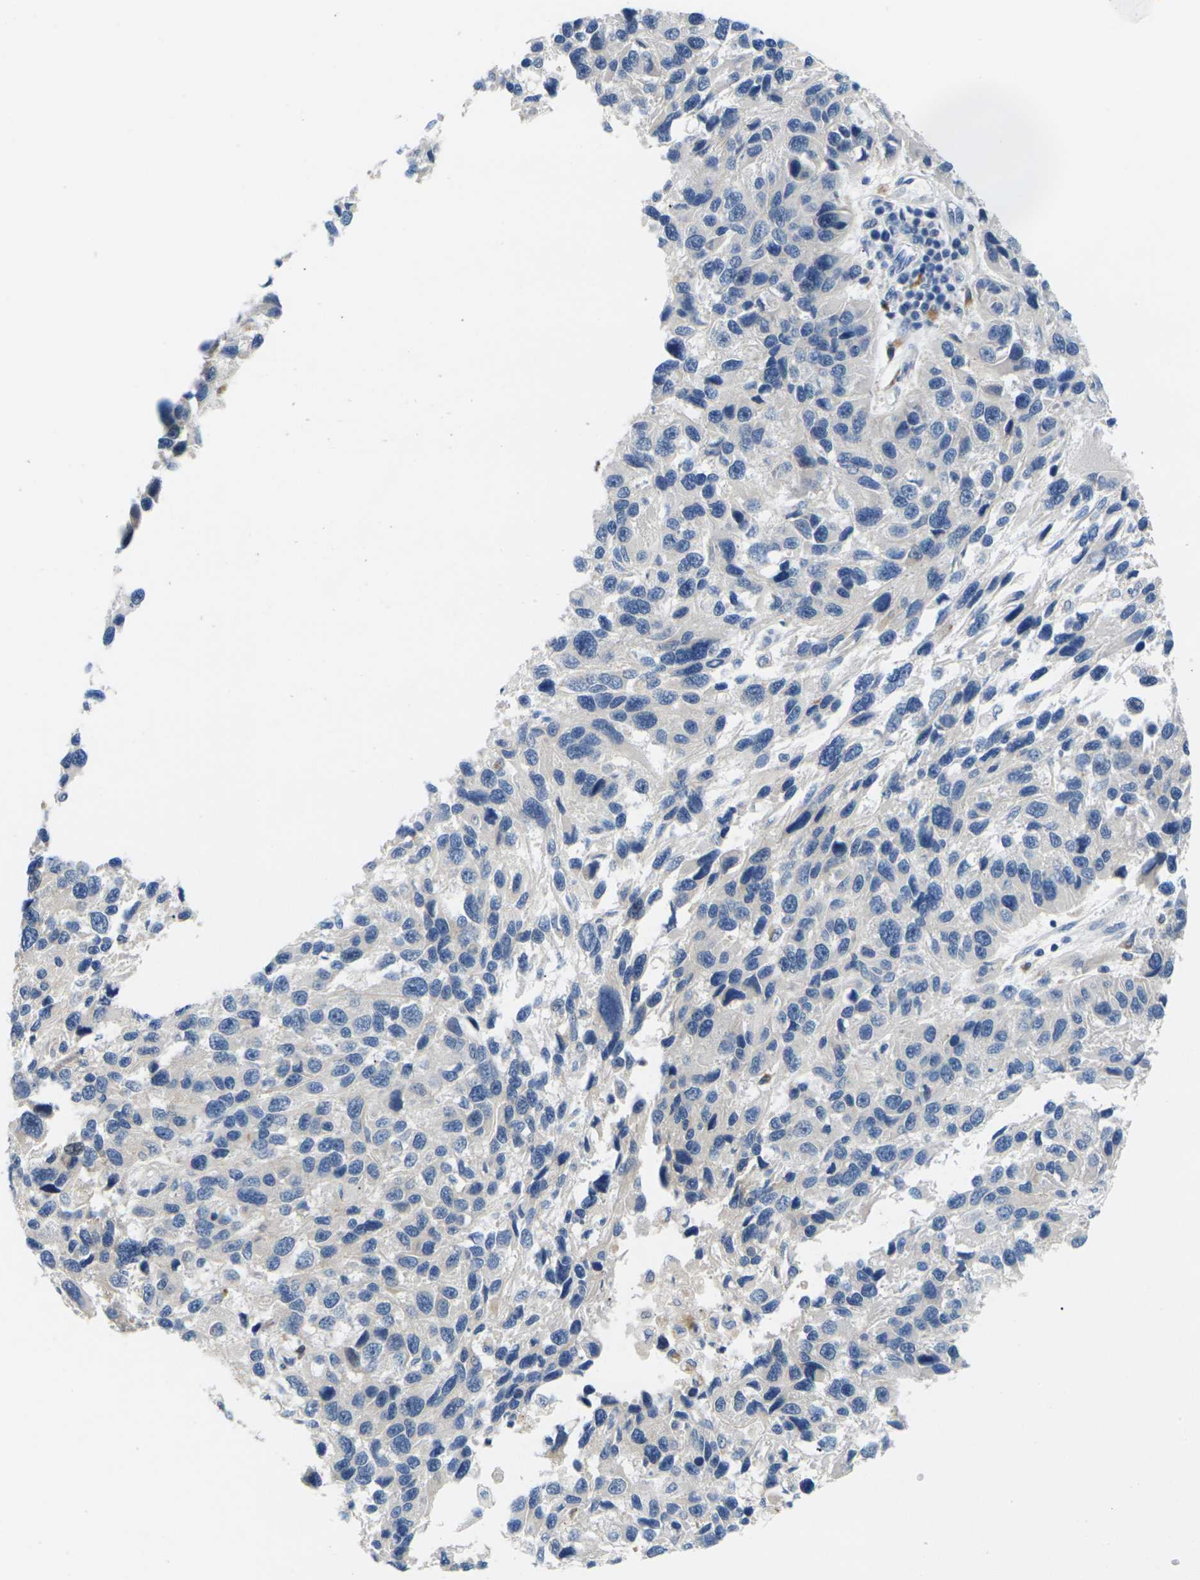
{"staining": {"intensity": "negative", "quantity": "none", "location": "none"}, "tissue": "melanoma", "cell_type": "Tumor cells", "image_type": "cancer", "snomed": [{"axis": "morphology", "description": "Malignant melanoma, NOS"}, {"axis": "topography", "description": "Skin"}], "caption": "An image of human malignant melanoma is negative for staining in tumor cells.", "gene": "RPS6KA3", "patient": {"sex": "male", "age": 53}}